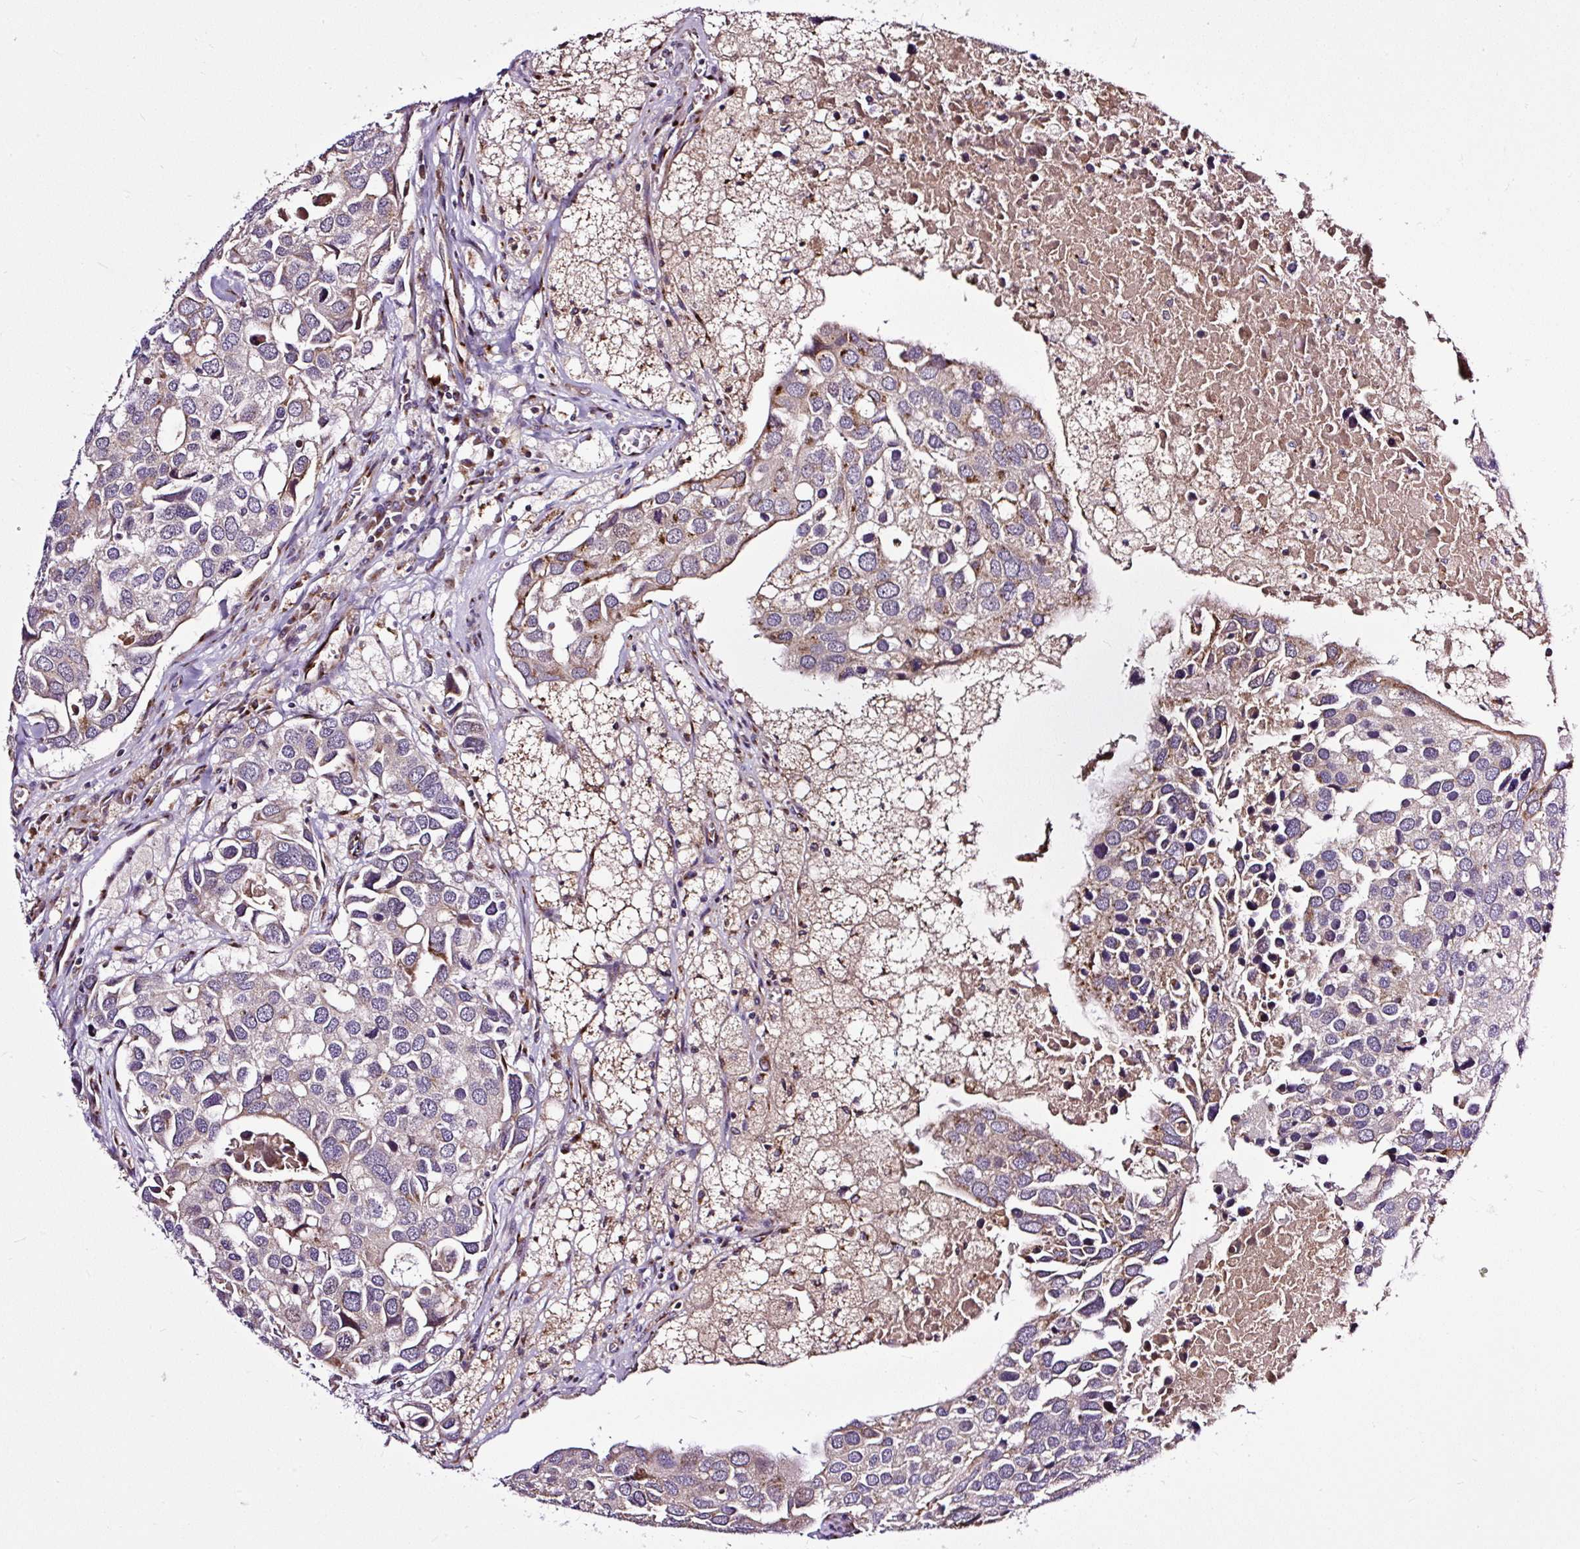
{"staining": {"intensity": "weak", "quantity": "25%-75%", "location": "cytoplasmic/membranous"}, "tissue": "breast cancer", "cell_type": "Tumor cells", "image_type": "cancer", "snomed": [{"axis": "morphology", "description": "Duct carcinoma"}, {"axis": "topography", "description": "Breast"}], "caption": "Human infiltrating ductal carcinoma (breast) stained with a brown dye reveals weak cytoplasmic/membranous positive staining in about 25%-75% of tumor cells.", "gene": "MSMP", "patient": {"sex": "female", "age": 83}}